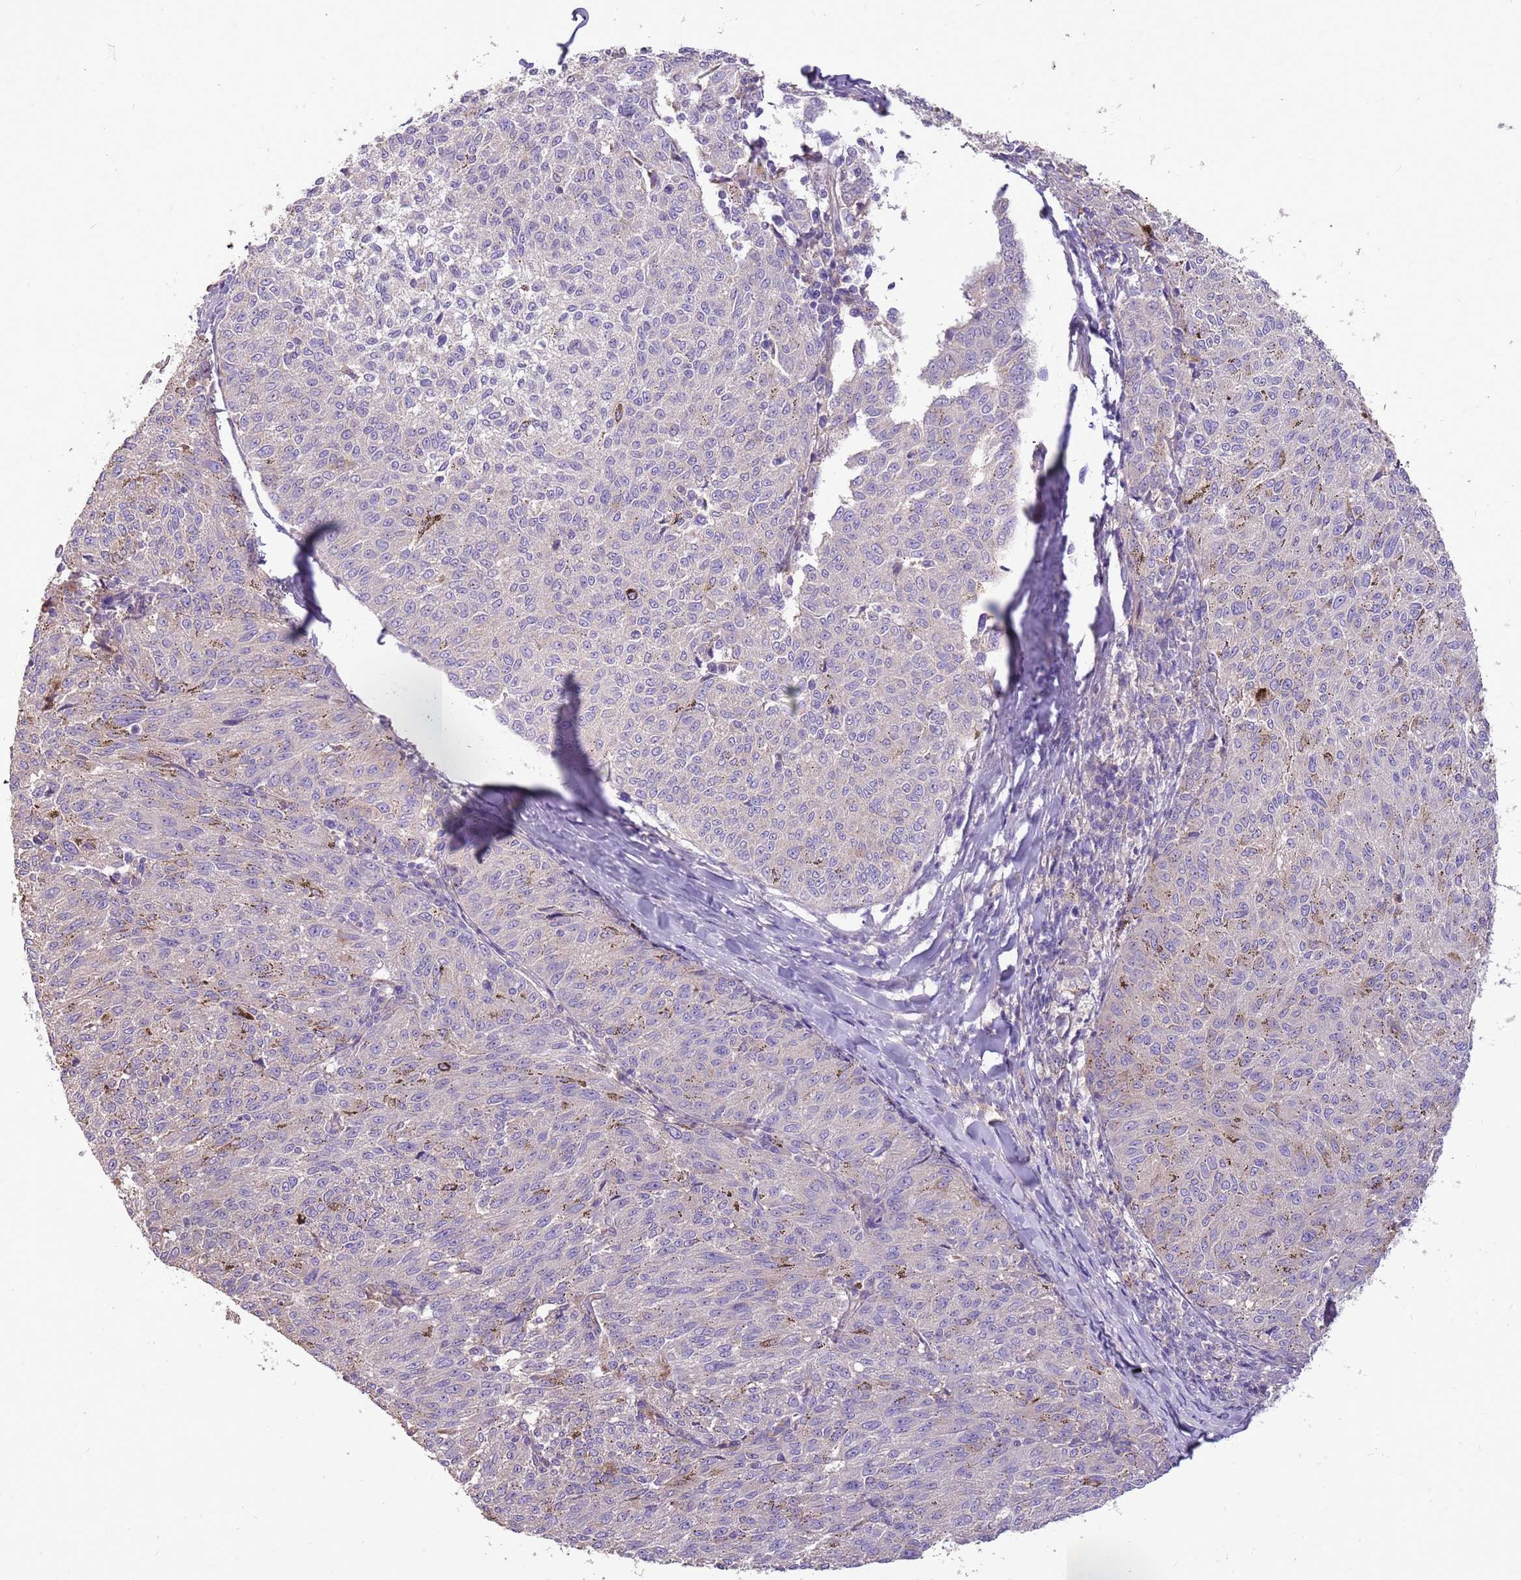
{"staining": {"intensity": "negative", "quantity": "none", "location": "none"}, "tissue": "melanoma", "cell_type": "Tumor cells", "image_type": "cancer", "snomed": [{"axis": "morphology", "description": "Malignant melanoma, NOS"}, {"axis": "topography", "description": "Skin"}], "caption": "Immunohistochemistry image of human malignant melanoma stained for a protein (brown), which displays no positivity in tumor cells.", "gene": "WASHC4", "patient": {"sex": "female", "age": 72}}